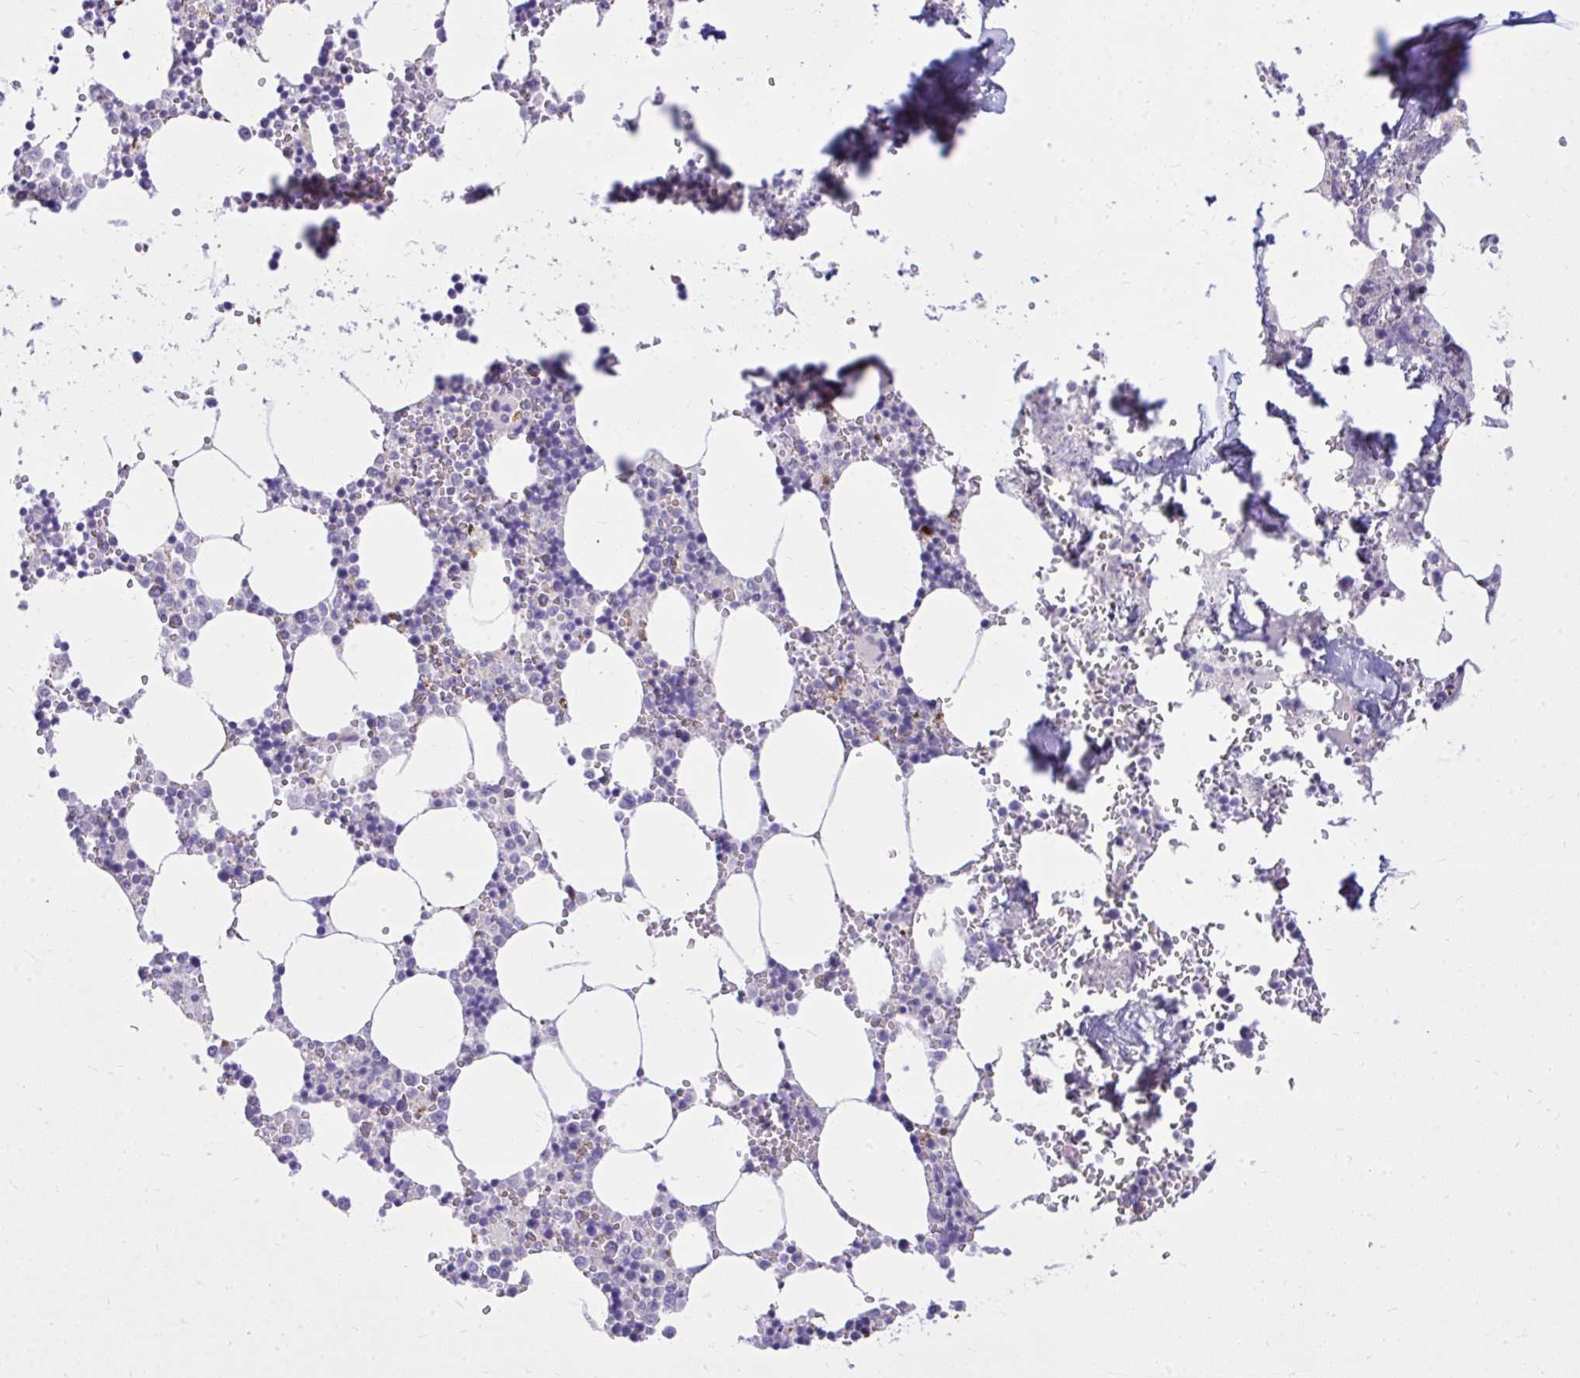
{"staining": {"intensity": "negative", "quantity": "none", "location": "none"}, "tissue": "bone marrow", "cell_type": "Hematopoietic cells", "image_type": "normal", "snomed": [{"axis": "morphology", "description": "Normal tissue, NOS"}, {"axis": "topography", "description": "Bone marrow"}], "caption": "Immunohistochemical staining of unremarkable human bone marrow exhibits no significant expression in hematopoietic cells.", "gene": "NNMT", "patient": {"sex": "male", "age": 54}}